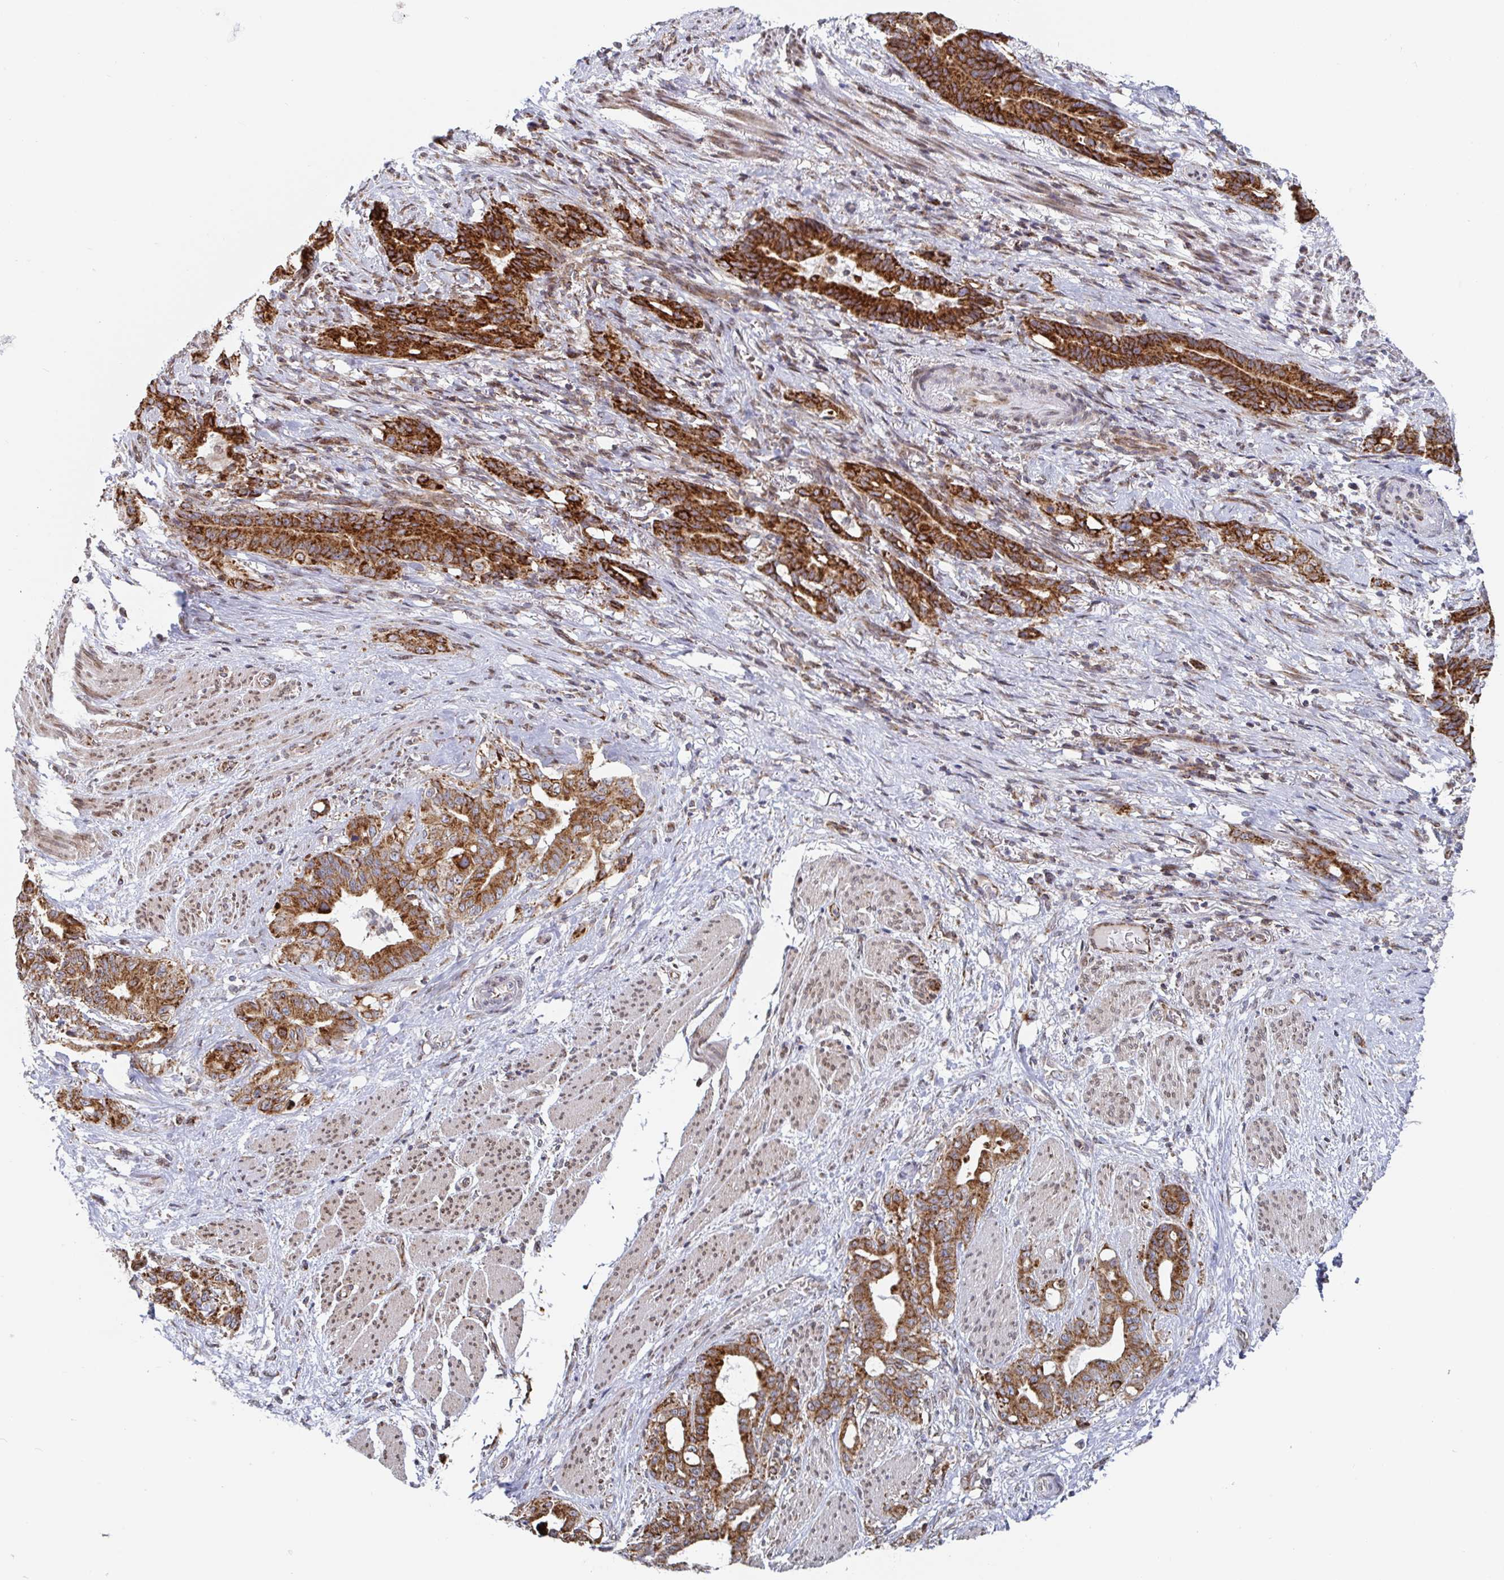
{"staining": {"intensity": "strong", "quantity": ">75%", "location": "cytoplasmic/membranous"}, "tissue": "stomach cancer", "cell_type": "Tumor cells", "image_type": "cancer", "snomed": [{"axis": "morphology", "description": "Normal tissue, NOS"}, {"axis": "morphology", "description": "Adenocarcinoma, NOS"}, {"axis": "topography", "description": "Esophagus"}, {"axis": "topography", "description": "Stomach, upper"}], "caption": "Approximately >75% of tumor cells in stomach adenocarcinoma display strong cytoplasmic/membranous protein expression as visualized by brown immunohistochemical staining.", "gene": "STARD8", "patient": {"sex": "male", "age": 62}}